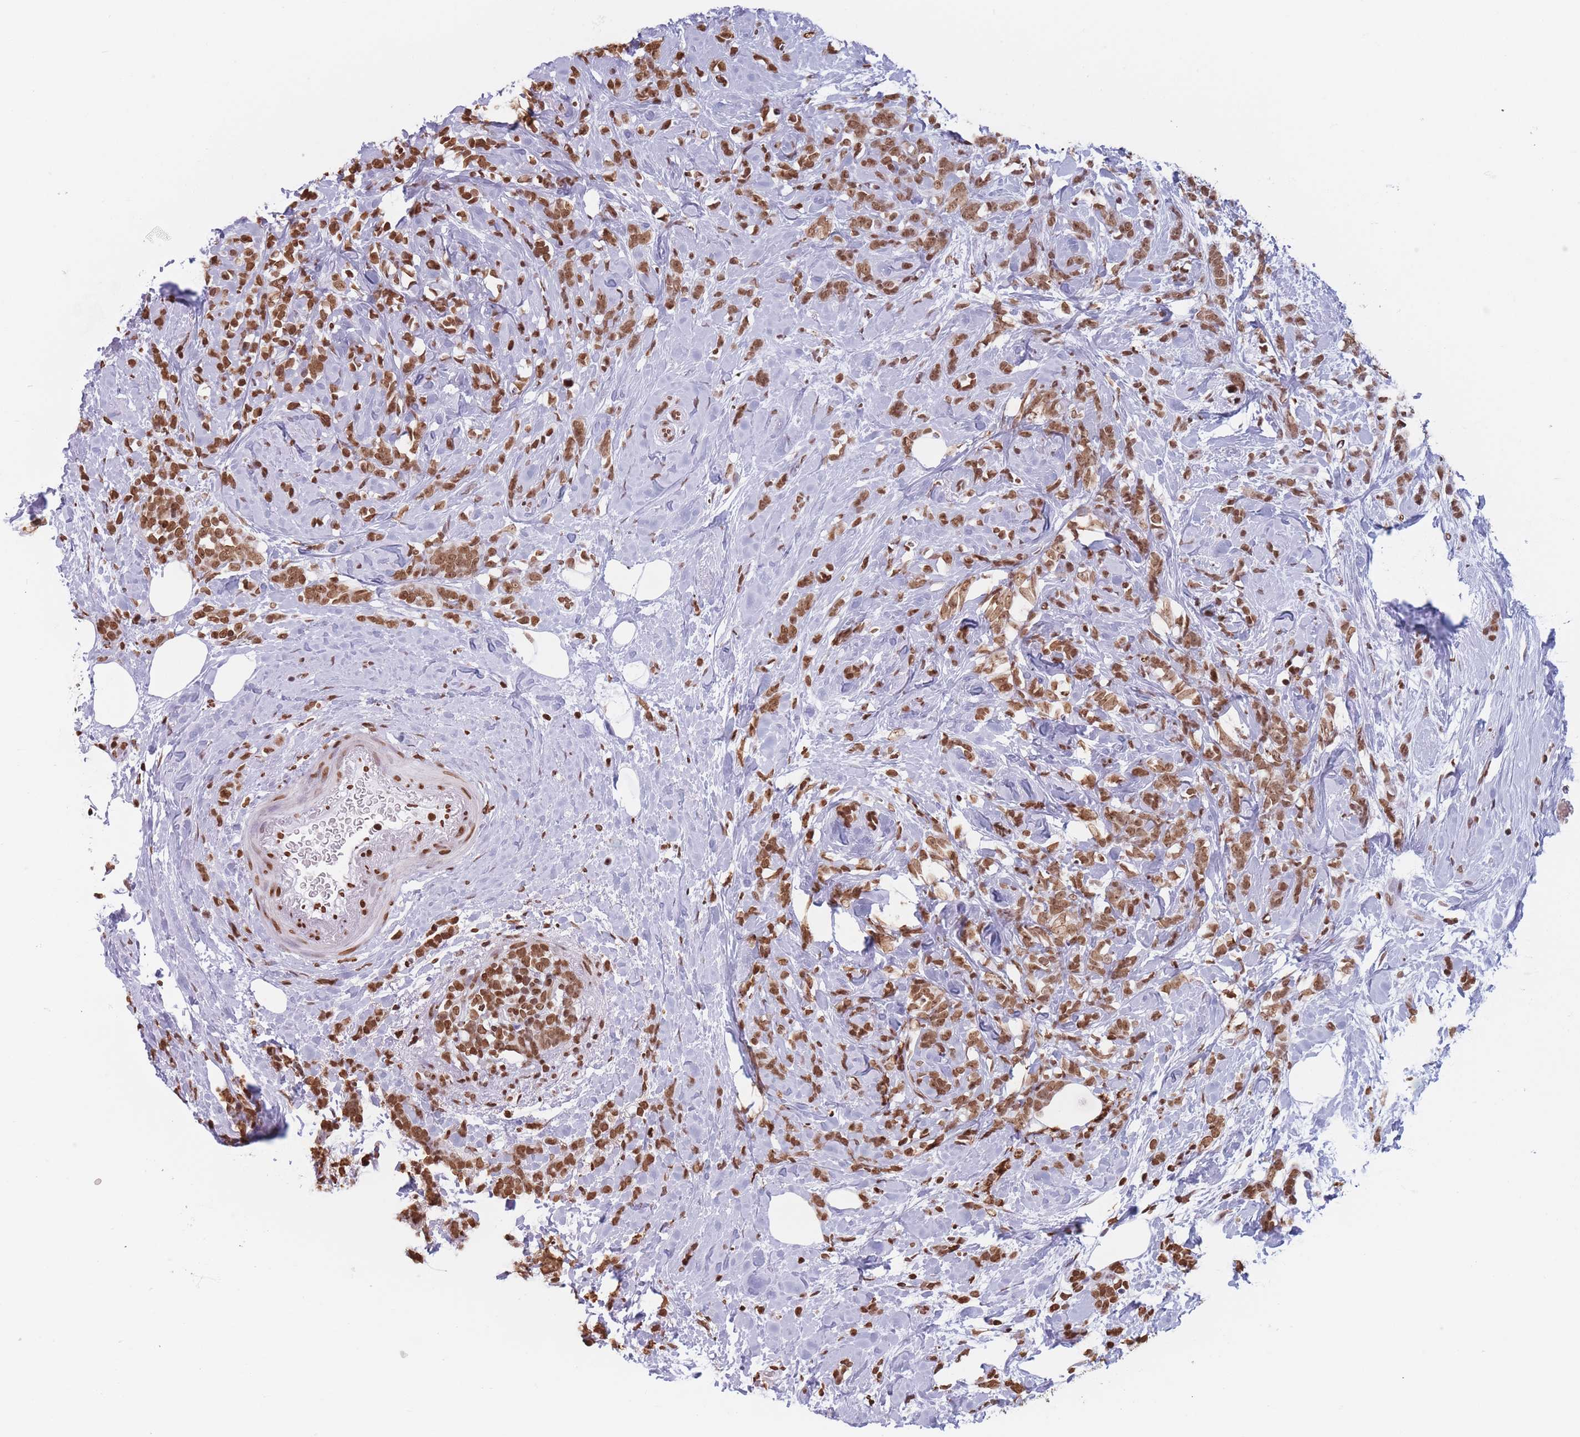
{"staining": {"intensity": "moderate", "quantity": ">75%", "location": "nuclear"}, "tissue": "breast cancer", "cell_type": "Tumor cells", "image_type": "cancer", "snomed": [{"axis": "morphology", "description": "Lobular carcinoma"}, {"axis": "topography", "description": "Breast"}], "caption": "IHC photomicrograph of neoplastic tissue: human lobular carcinoma (breast) stained using immunohistochemistry reveals medium levels of moderate protein expression localized specifically in the nuclear of tumor cells, appearing as a nuclear brown color.", "gene": "RYK", "patient": {"sex": "female", "age": 58}}